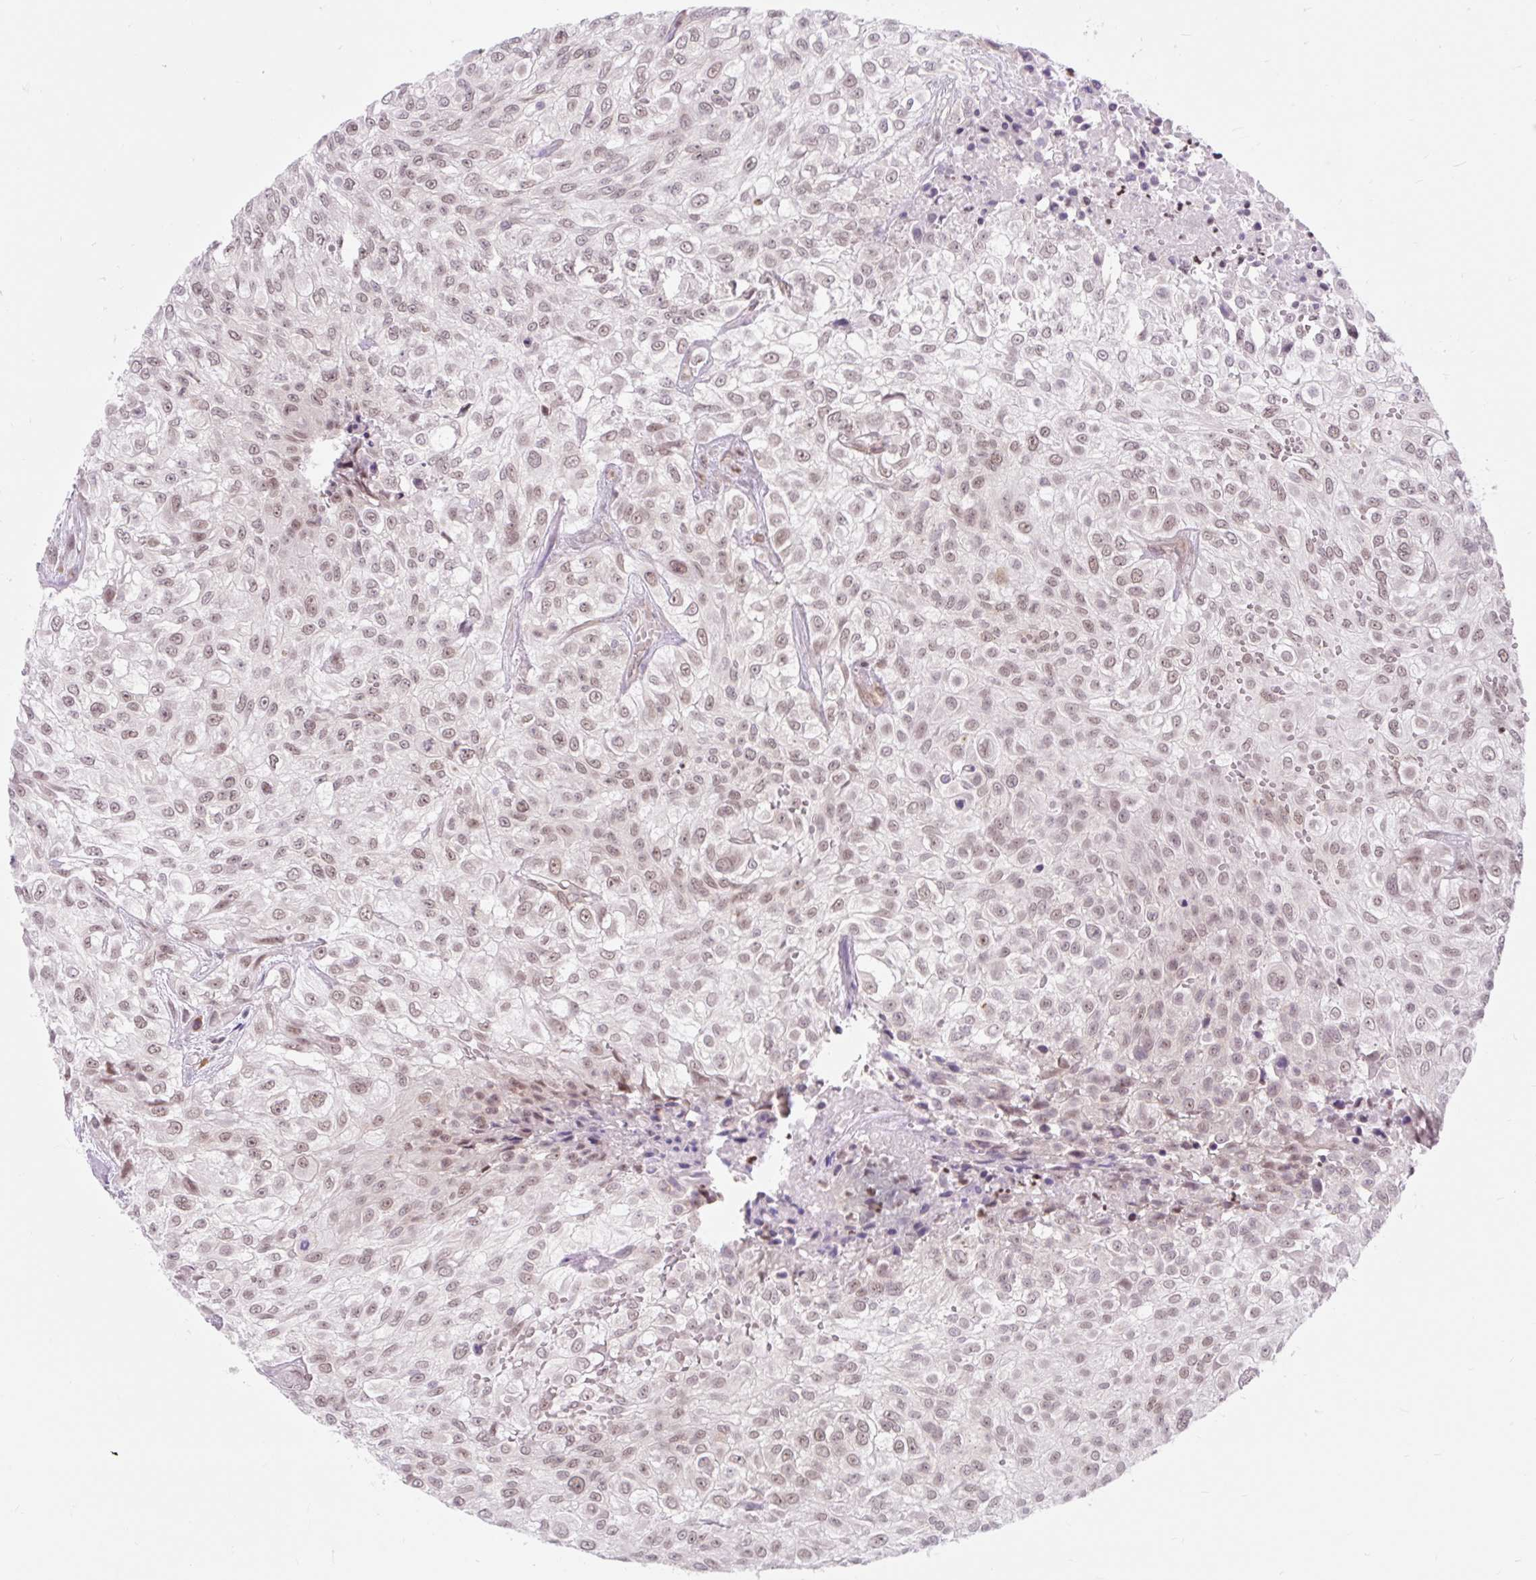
{"staining": {"intensity": "negative", "quantity": "none", "location": "none"}, "tissue": "urothelial cancer", "cell_type": "Tumor cells", "image_type": "cancer", "snomed": [{"axis": "morphology", "description": "Urothelial carcinoma, High grade"}, {"axis": "topography", "description": "Urinary bladder"}], "caption": "An image of human urothelial carcinoma (high-grade) is negative for staining in tumor cells.", "gene": "SRSF10", "patient": {"sex": "male", "age": 56}}